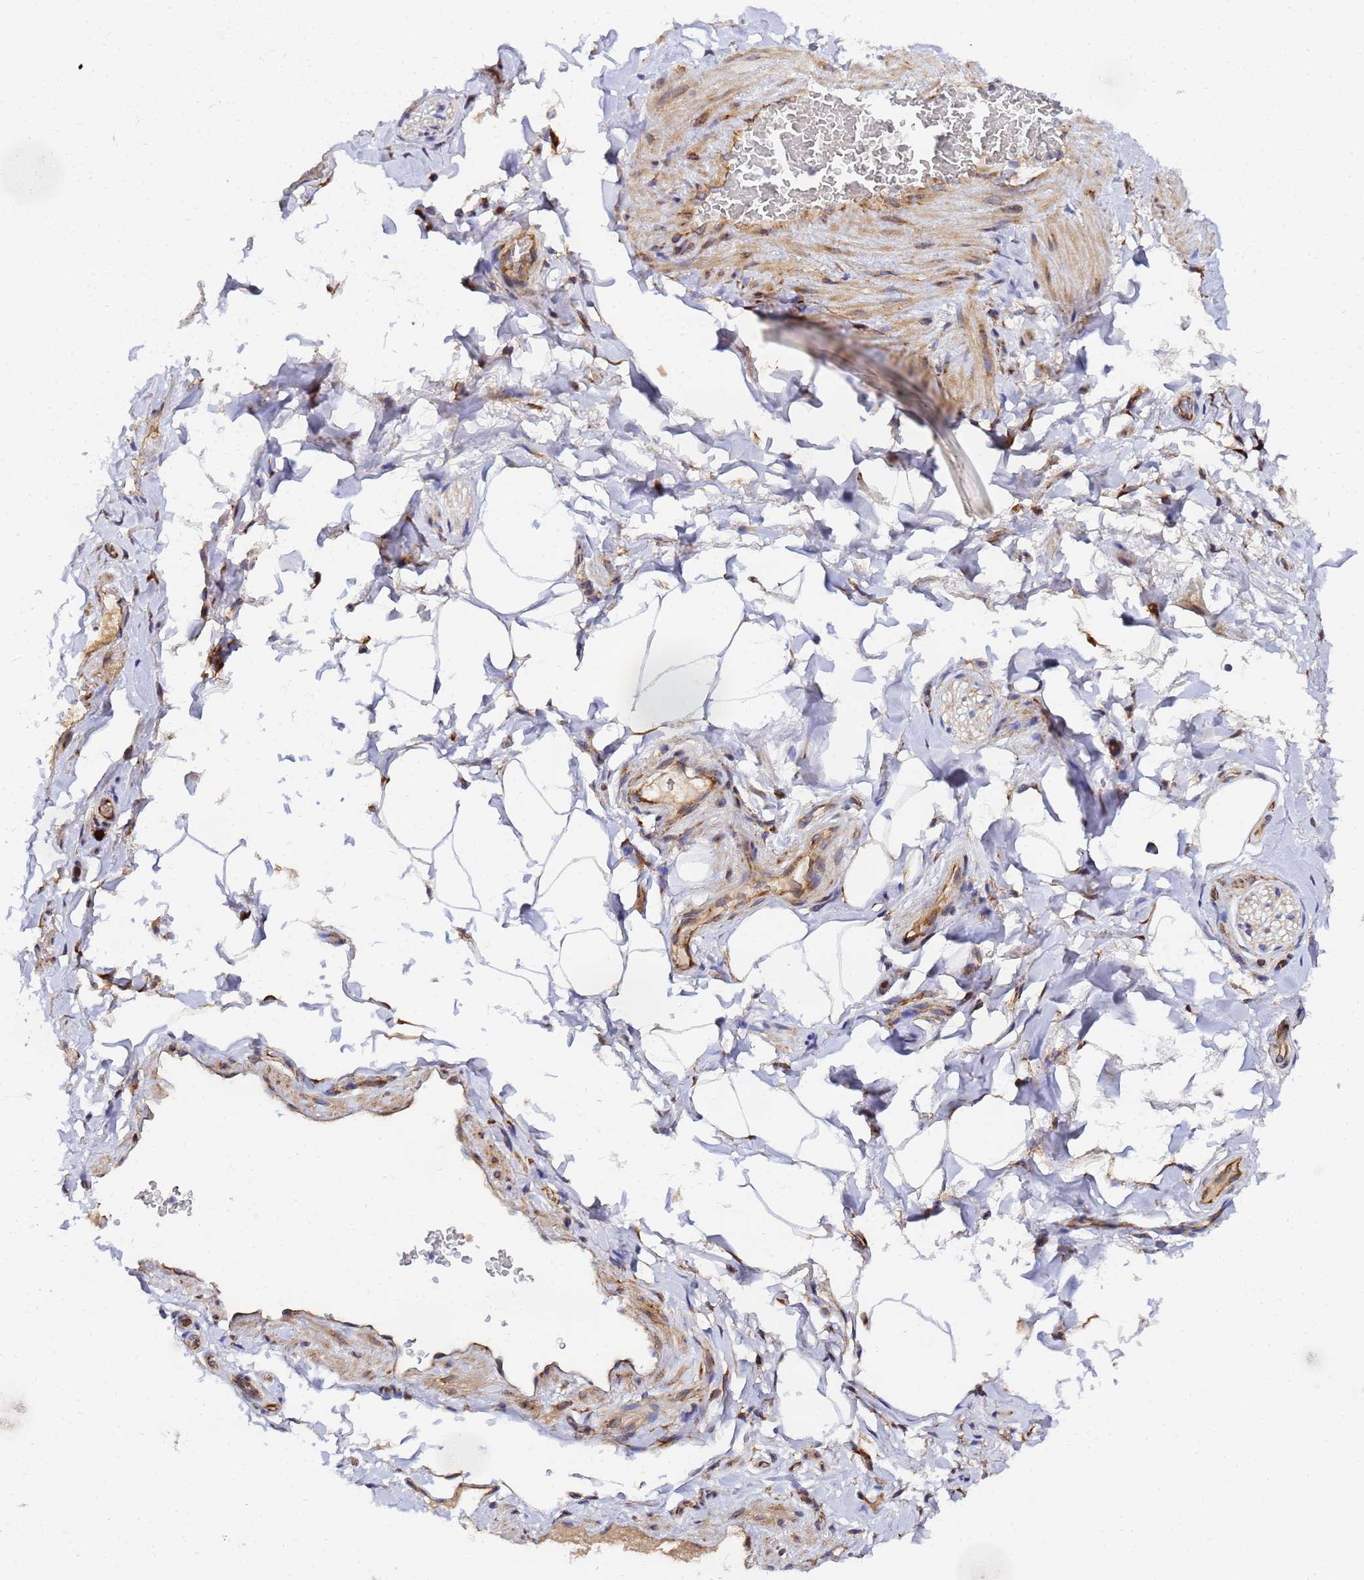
{"staining": {"intensity": "negative", "quantity": "none", "location": "none"}, "tissue": "adipose tissue", "cell_type": "Adipocytes", "image_type": "normal", "snomed": [{"axis": "morphology", "description": "Normal tissue, NOS"}, {"axis": "topography", "description": "Soft tissue"}, {"axis": "topography", "description": "Vascular tissue"}], "caption": "A histopathology image of human adipose tissue is negative for staining in adipocytes. (DAB (3,3'-diaminobenzidine) immunohistochemistry, high magnification).", "gene": "POM121C", "patient": {"sex": "male", "age": 54}}